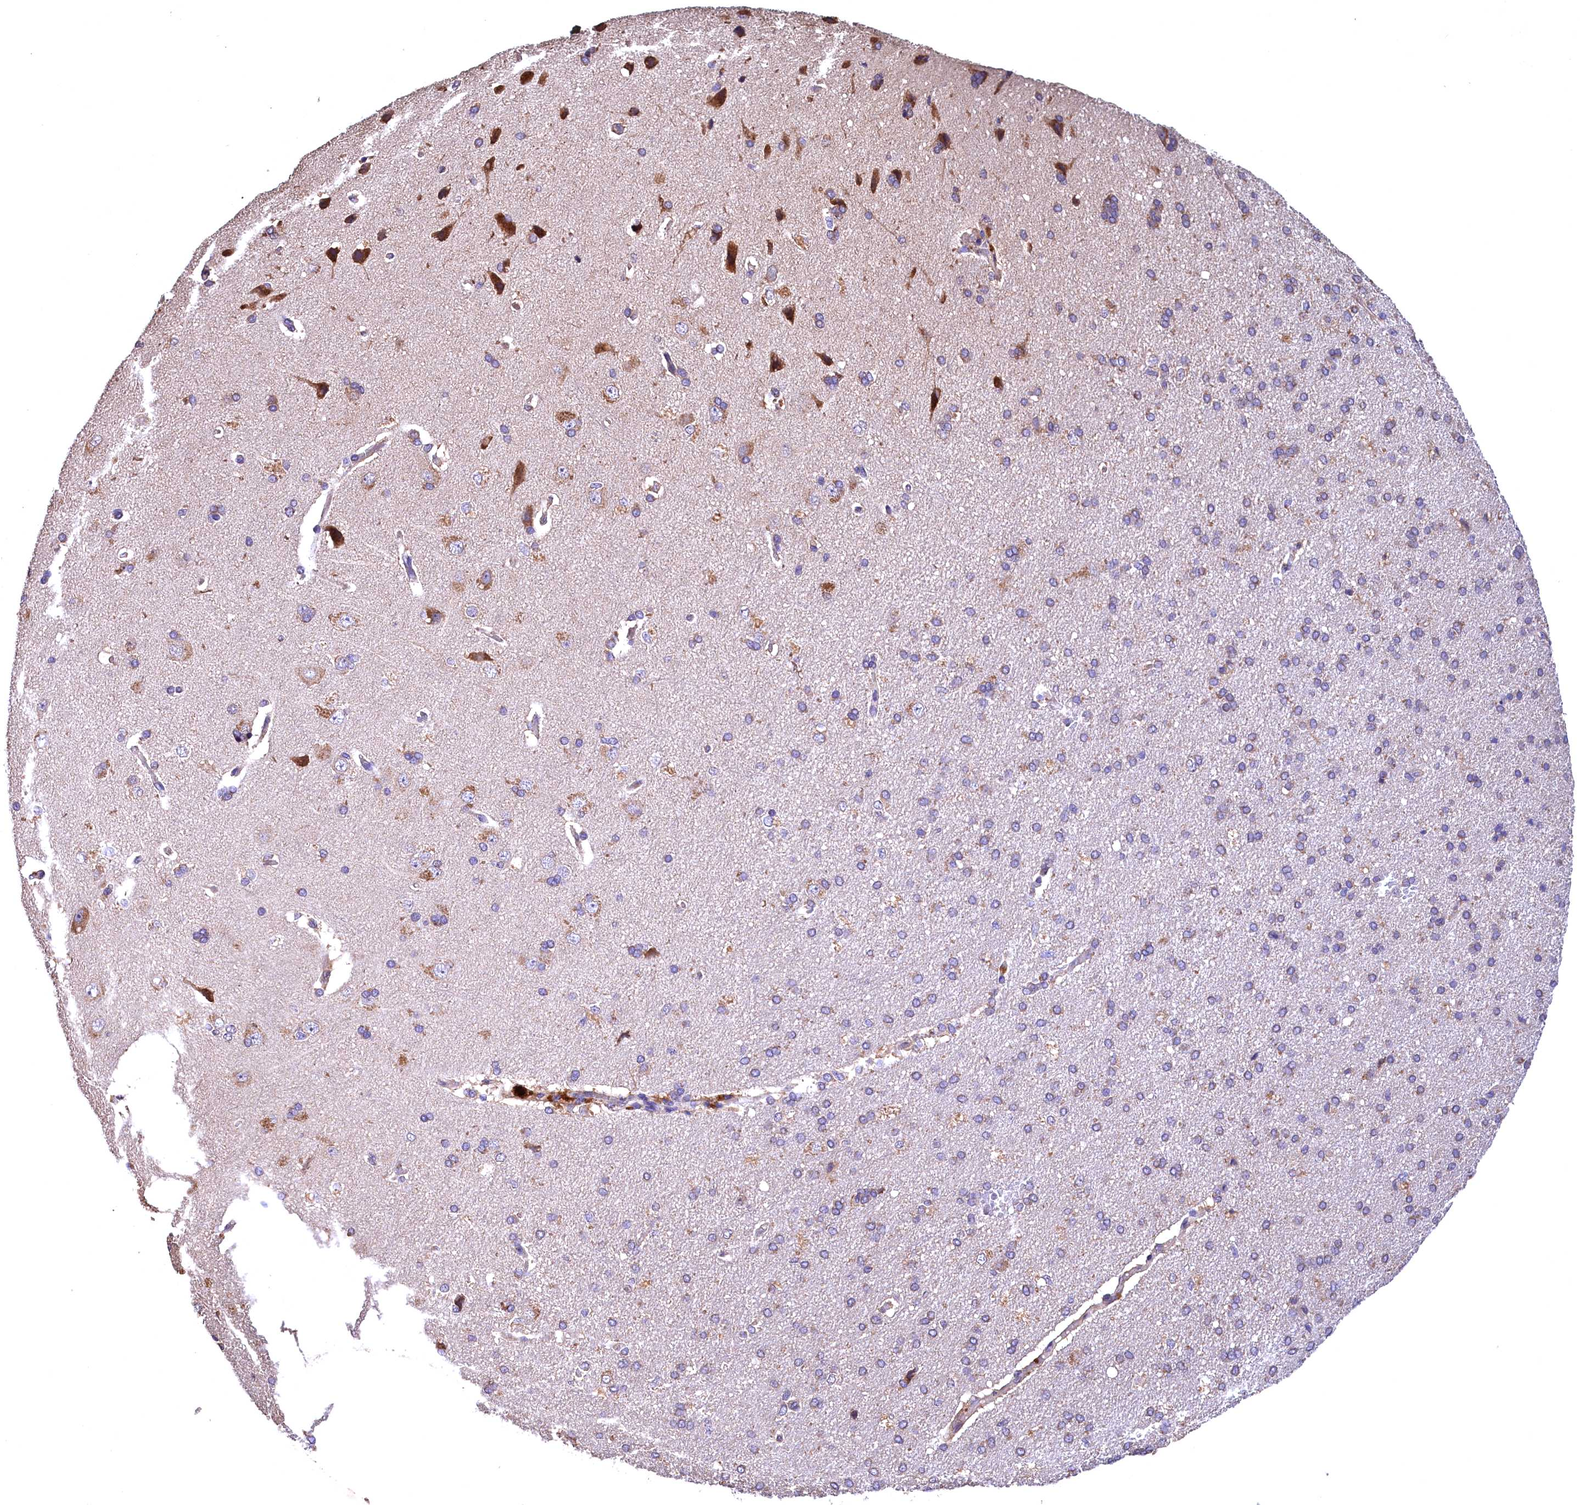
{"staining": {"intensity": "negative", "quantity": "none", "location": "none"}, "tissue": "cerebral cortex", "cell_type": "Endothelial cells", "image_type": "normal", "snomed": [{"axis": "morphology", "description": "Normal tissue, NOS"}, {"axis": "topography", "description": "Cerebral cortex"}], "caption": "DAB immunohistochemical staining of benign cerebral cortex shows no significant positivity in endothelial cells.", "gene": "ENKD1", "patient": {"sex": "male", "age": 62}}